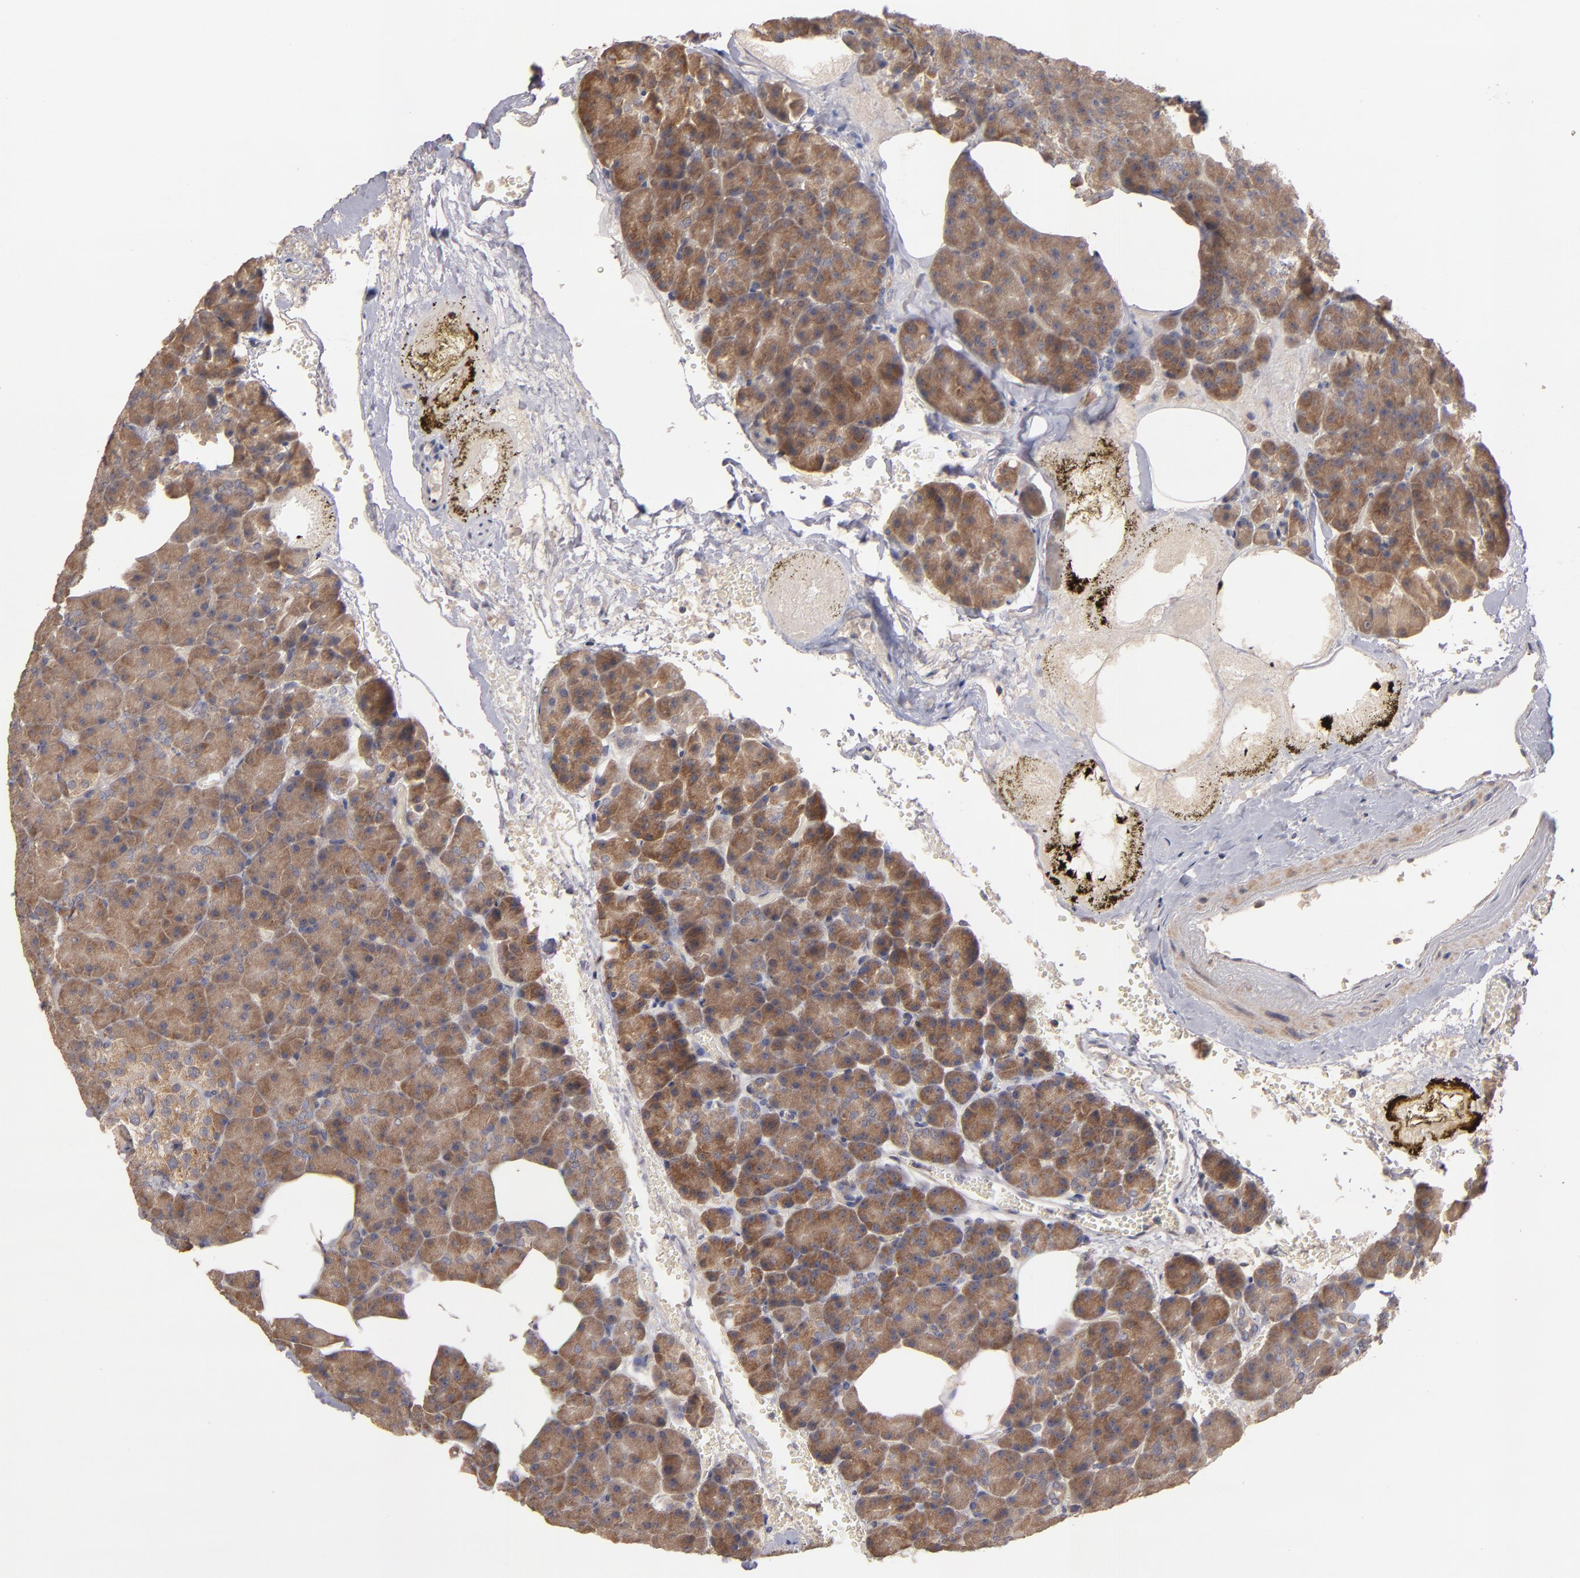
{"staining": {"intensity": "moderate", "quantity": ">75%", "location": "cytoplasmic/membranous"}, "tissue": "pancreas", "cell_type": "Exocrine glandular cells", "image_type": "normal", "snomed": [{"axis": "morphology", "description": "Normal tissue, NOS"}, {"axis": "topography", "description": "Pancreas"}], "caption": "DAB immunohistochemical staining of normal human pancreas displays moderate cytoplasmic/membranous protein positivity in approximately >75% of exocrine glandular cells.", "gene": "UPF3B", "patient": {"sex": "female", "age": 35}}